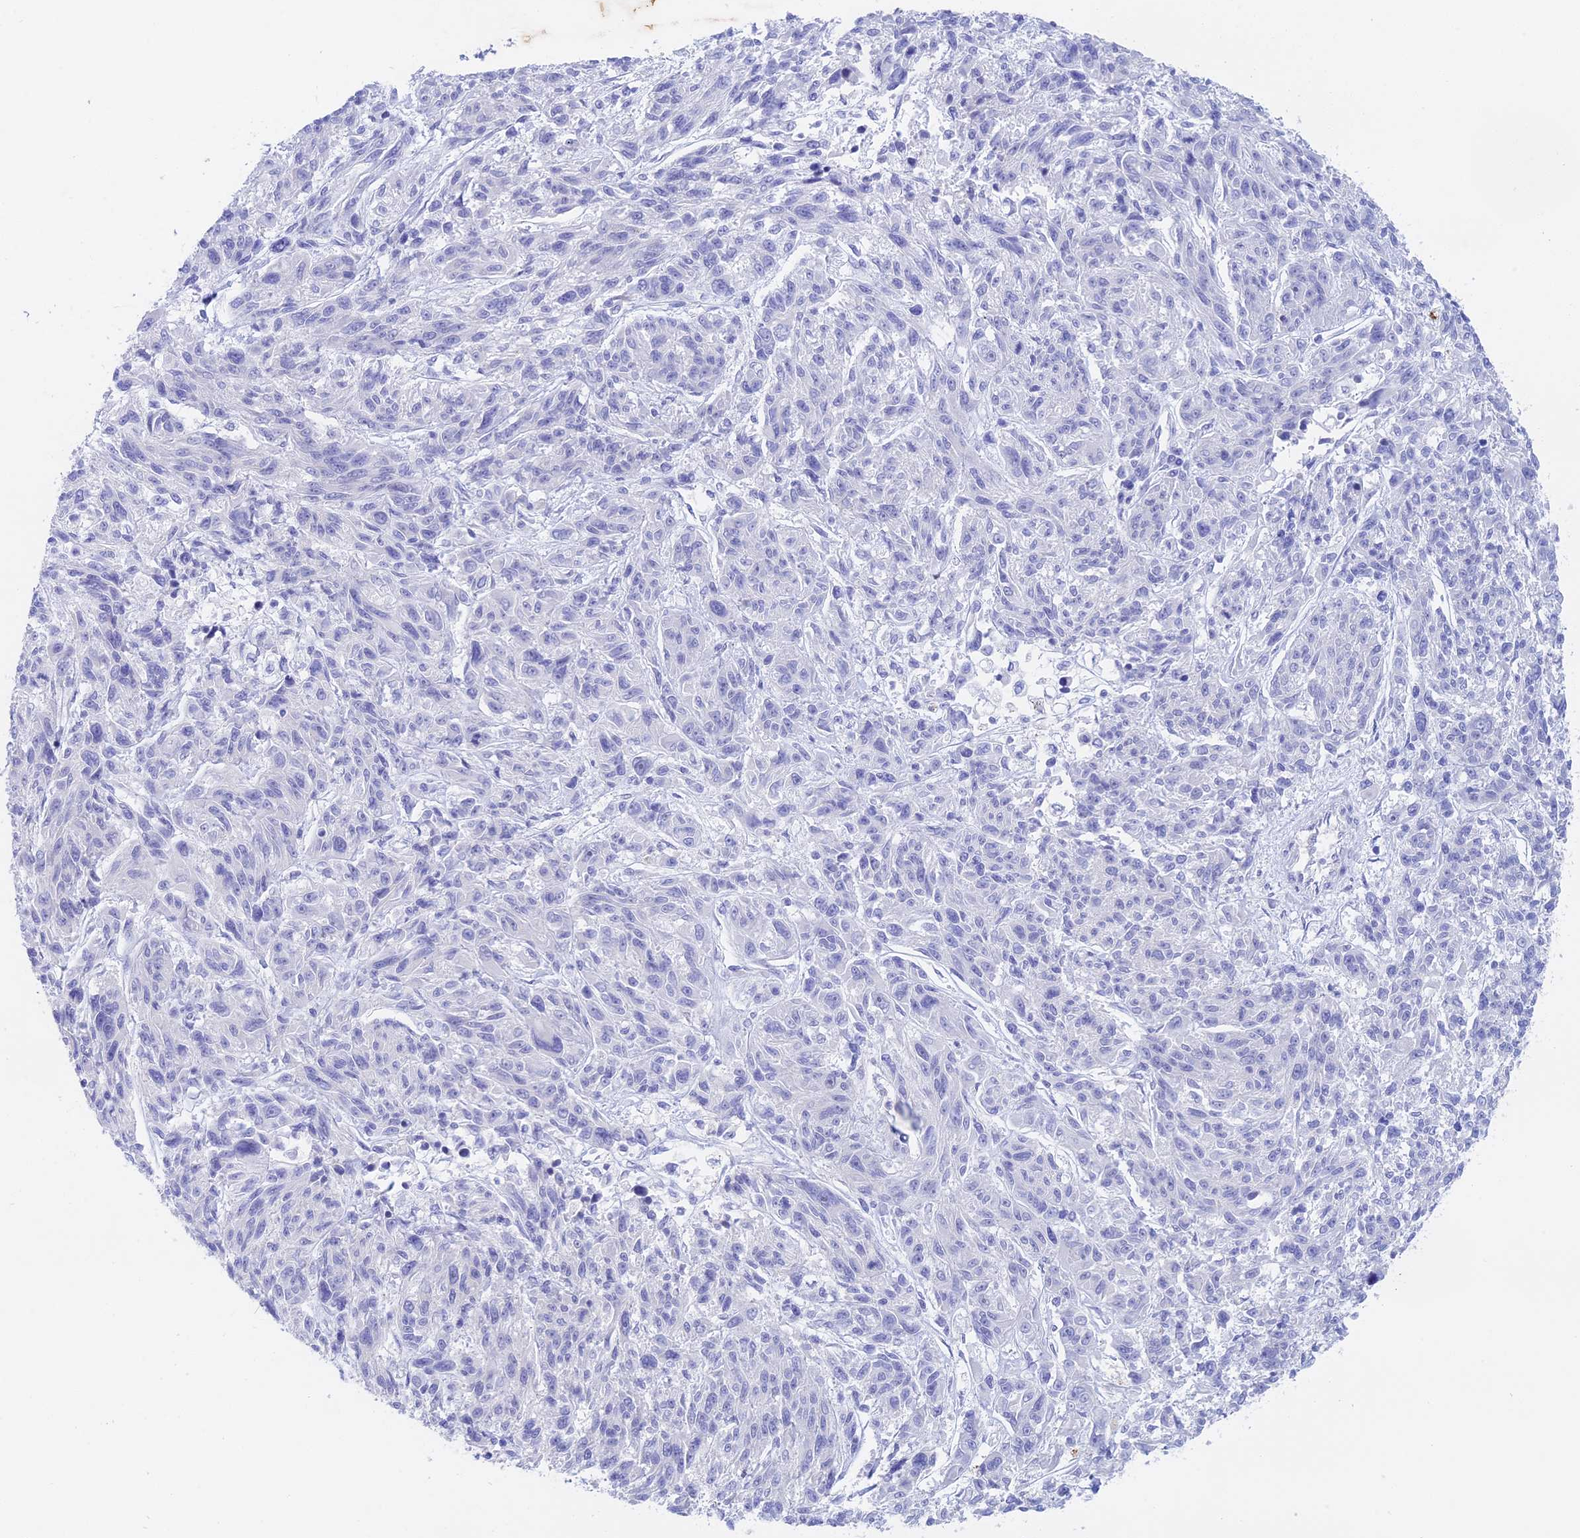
{"staining": {"intensity": "negative", "quantity": "none", "location": "none"}, "tissue": "melanoma", "cell_type": "Tumor cells", "image_type": "cancer", "snomed": [{"axis": "morphology", "description": "Malignant melanoma, NOS"}, {"axis": "topography", "description": "Skin"}], "caption": "Tumor cells show no significant protein positivity in malignant melanoma.", "gene": "BTBD19", "patient": {"sex": "male", "age": 53}}